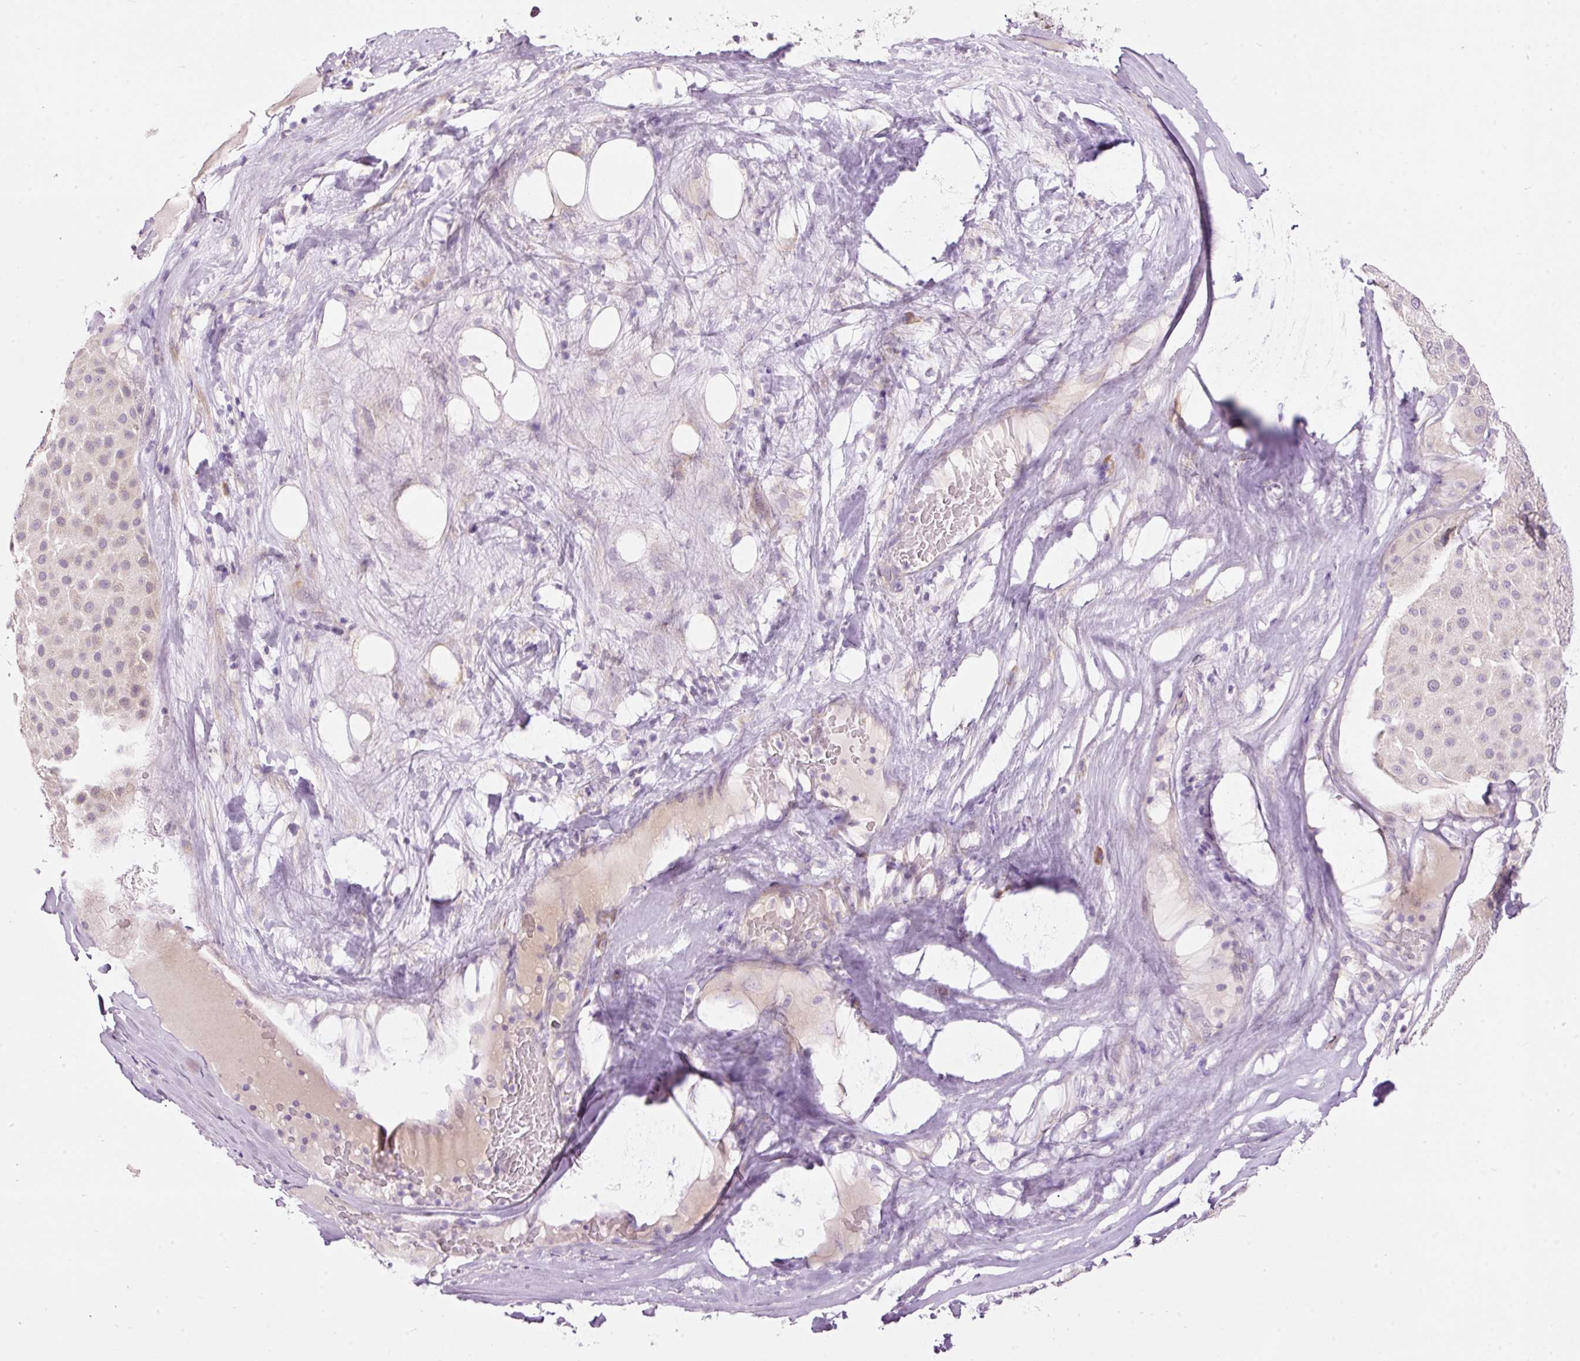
{"staining": {"intensity": "negative", "quantity": "none", "location": "none"}, "tissue": "melanoma", "cell_type": "Tumor cells", "image_type": "cancer", "snomed": [{"axis": "morphology", "description": "Malignant melanoma, Metastatic site"}, {"axis": "topography", "description": "Smooth muscle"}], "caption": "DAB immunohistochemical staining of melanoma demonstrates no significant positivity in tumor cells.", "gene": "RSPO2", "patient": {"sex": "male", "age": 41}}